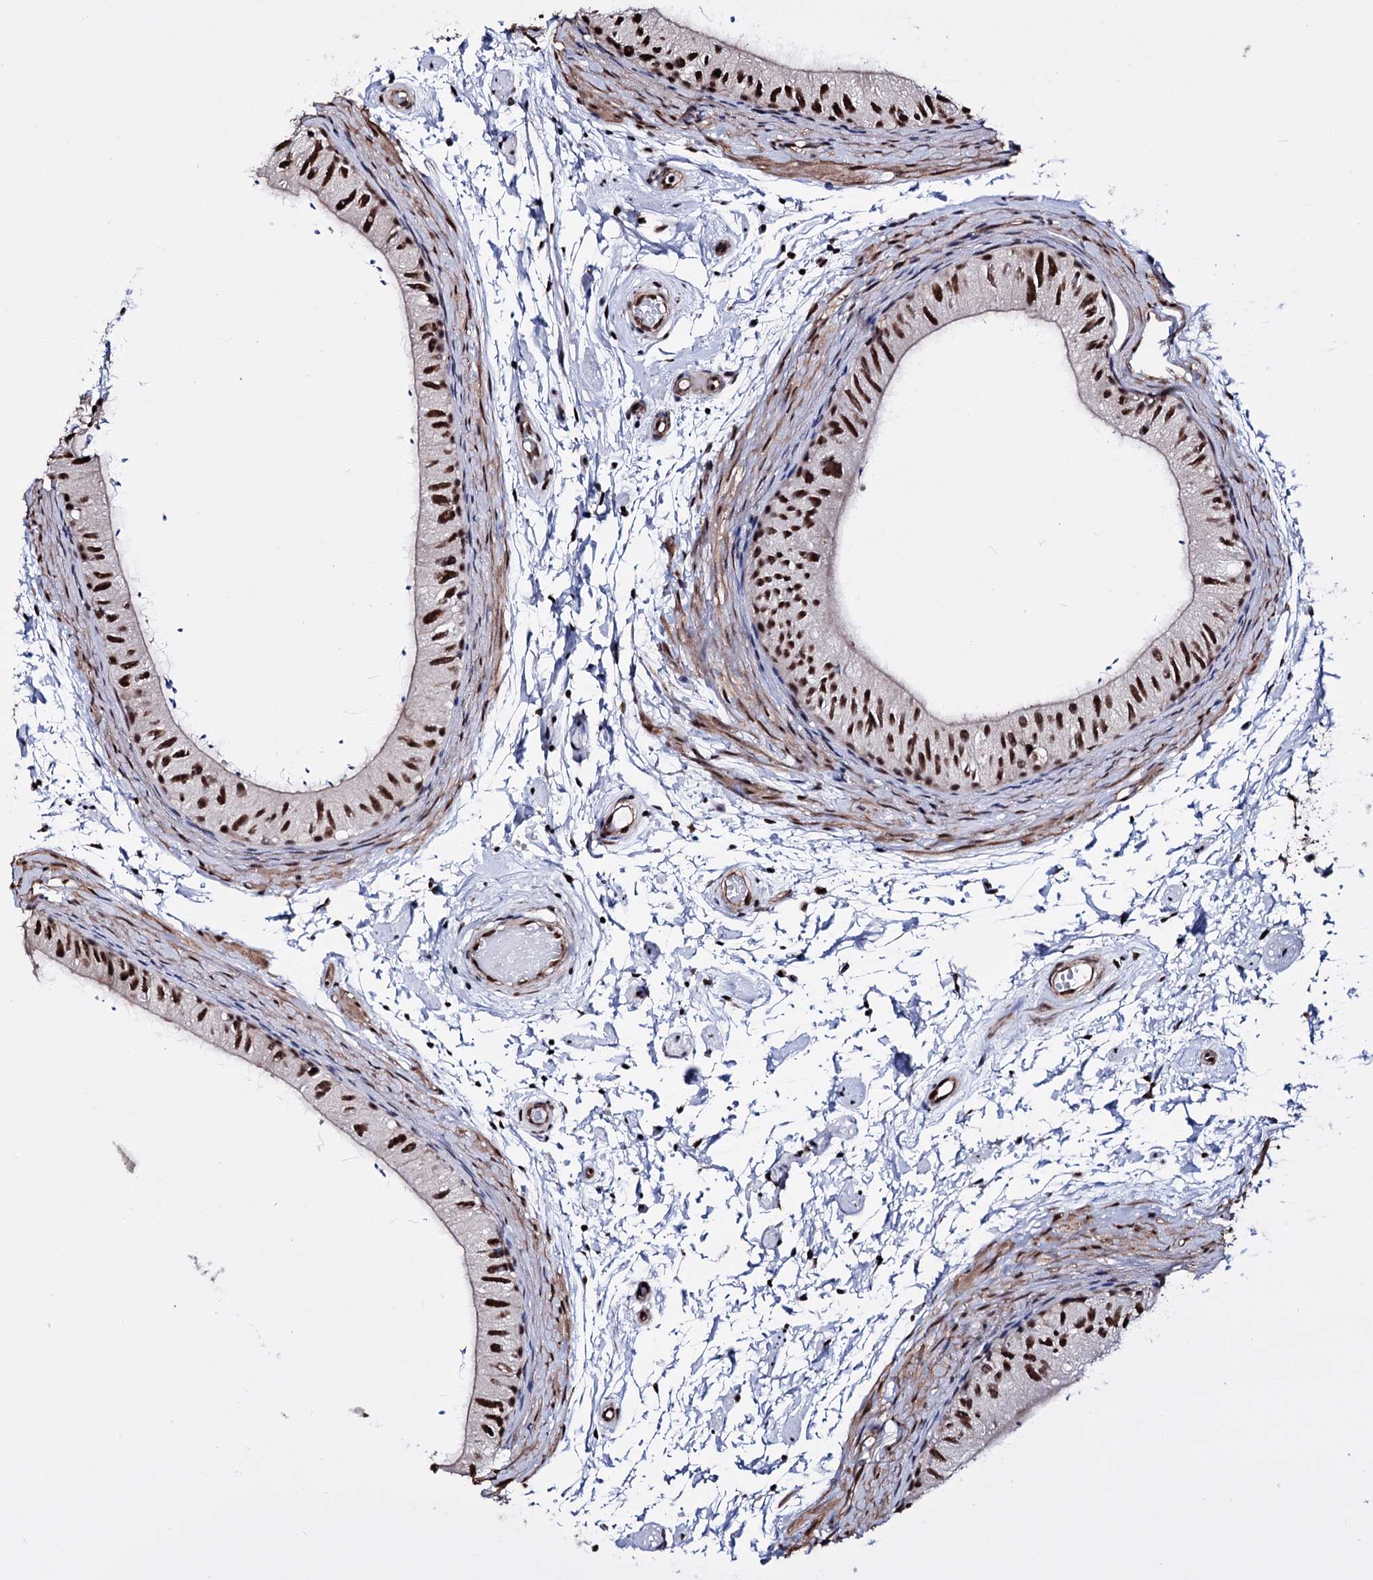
{"staining": {"intensity": "moderate", "quantity": ">75%", "location": "nuclear"}, "tissue": "epididymis", "cell_type": "Glandular cells", "image_type": "normal", "snomed": [{"axis": "morphology", "description": "Normal tissue, NOS"}, {"axis": "topography", "description": "Epididymis"}], "caption": "Epididymis stained for a protein demonstrates moderate nuclear positivity in glandular cells. (Stains: DAB in brown, nuclei in blue, Microscopy: brightfield microscopy at high magnification).", "gene": "CHMP7", "patient": {"sex": "male", "age": 50}}